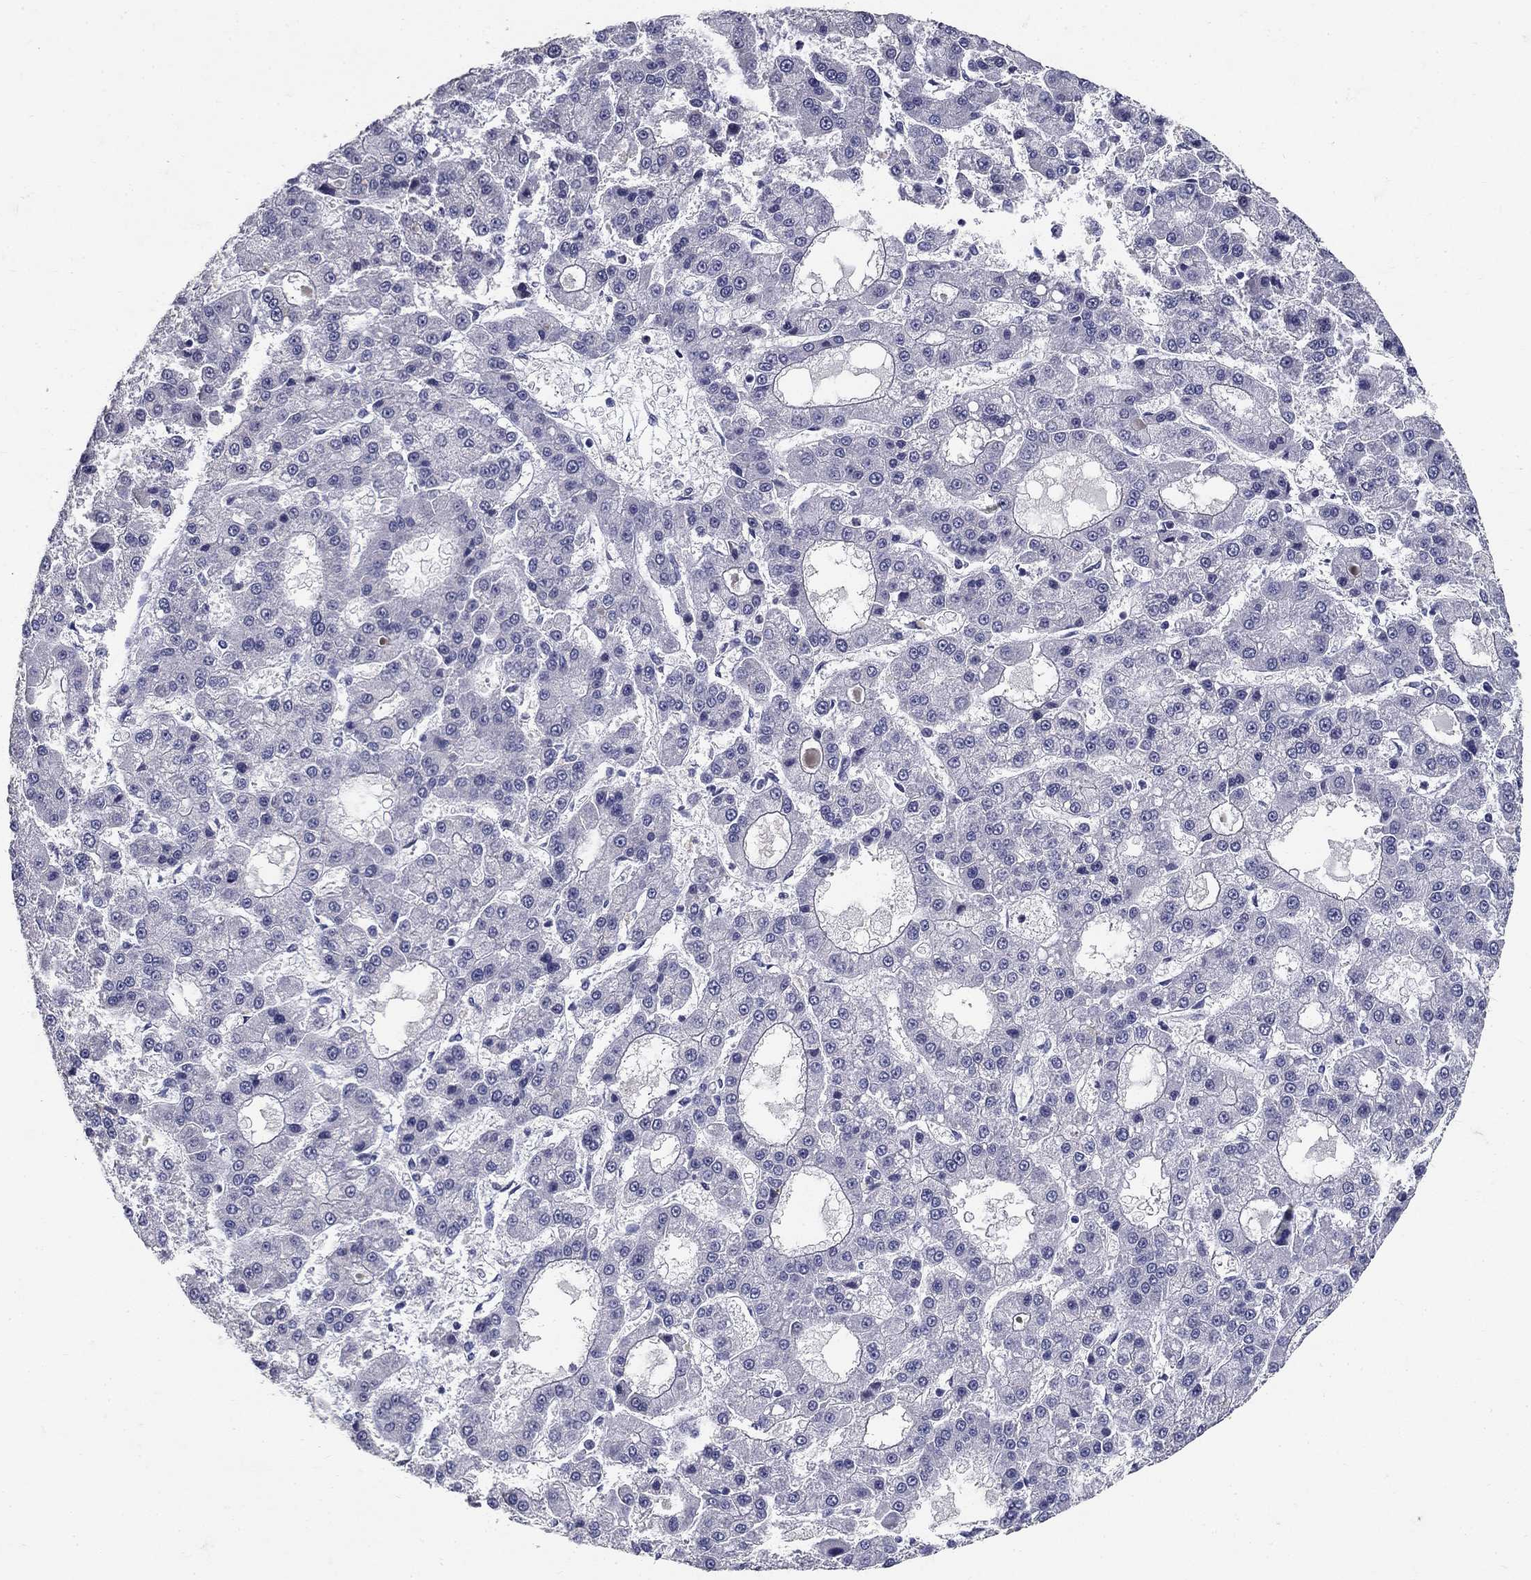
{"staining": {"intensity": "negative", "quantity": "none", "location": "none"}, "tissue": "liver cancer", "cell_type": "Tumor cells", "image_type": "cancer", "snomed": [{"axis": "morphology", "description": "Carcinoma, Hepatocellular, NOS"}, {"axis": "topography", "description": "Liver"}], "caption": "High magnification brightfield microscopy of liver hepatocellular carcinoma stained with DAB (brown) and counterstained with hematoxylin (blue): tumor cells show no significant expression.", "gene": "POMC", "patient": {"sex": "male", "age": 70}}